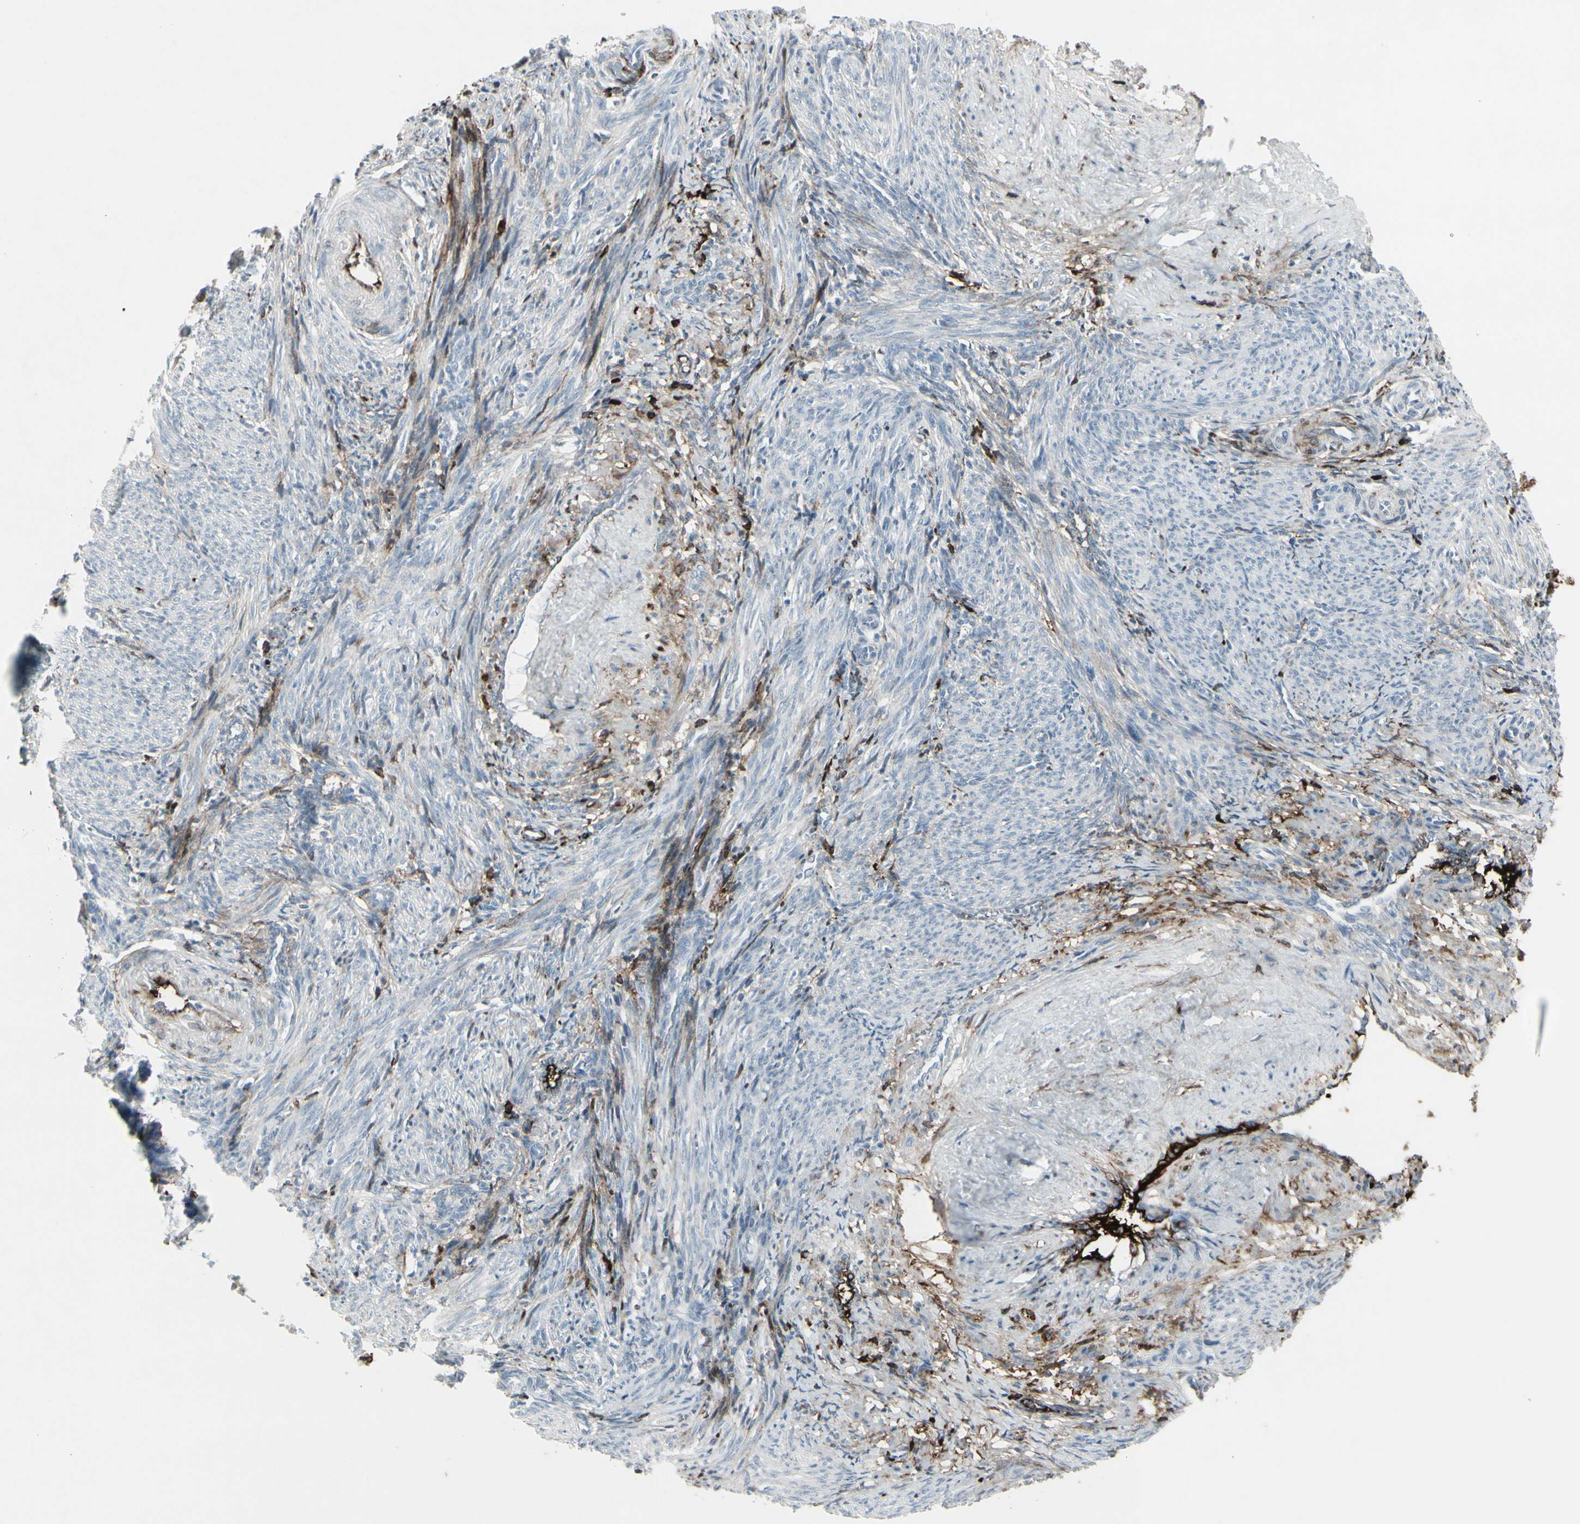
{"staining": {"intensity": "weak", "quantity": "<25%", "location": "cytoplasmic/membranous"}, "tissue": "smooth muscle", "cell_type": "Smooth muscle cells", "image_type": "normal", "snomed": [{"axis": "morphology", "description": "Normal tissue, NOS"}, {"axis": "topography", "description": "Endometrium"}], "caption": "Immunohistochemistry image of unremarkable smooth muscle: human smooth muscle stained with DAB shows no significant protein expression in smooth muscle cells.", "gene": "IGHG1", "patient": {"sex": "female", "age": 33}}